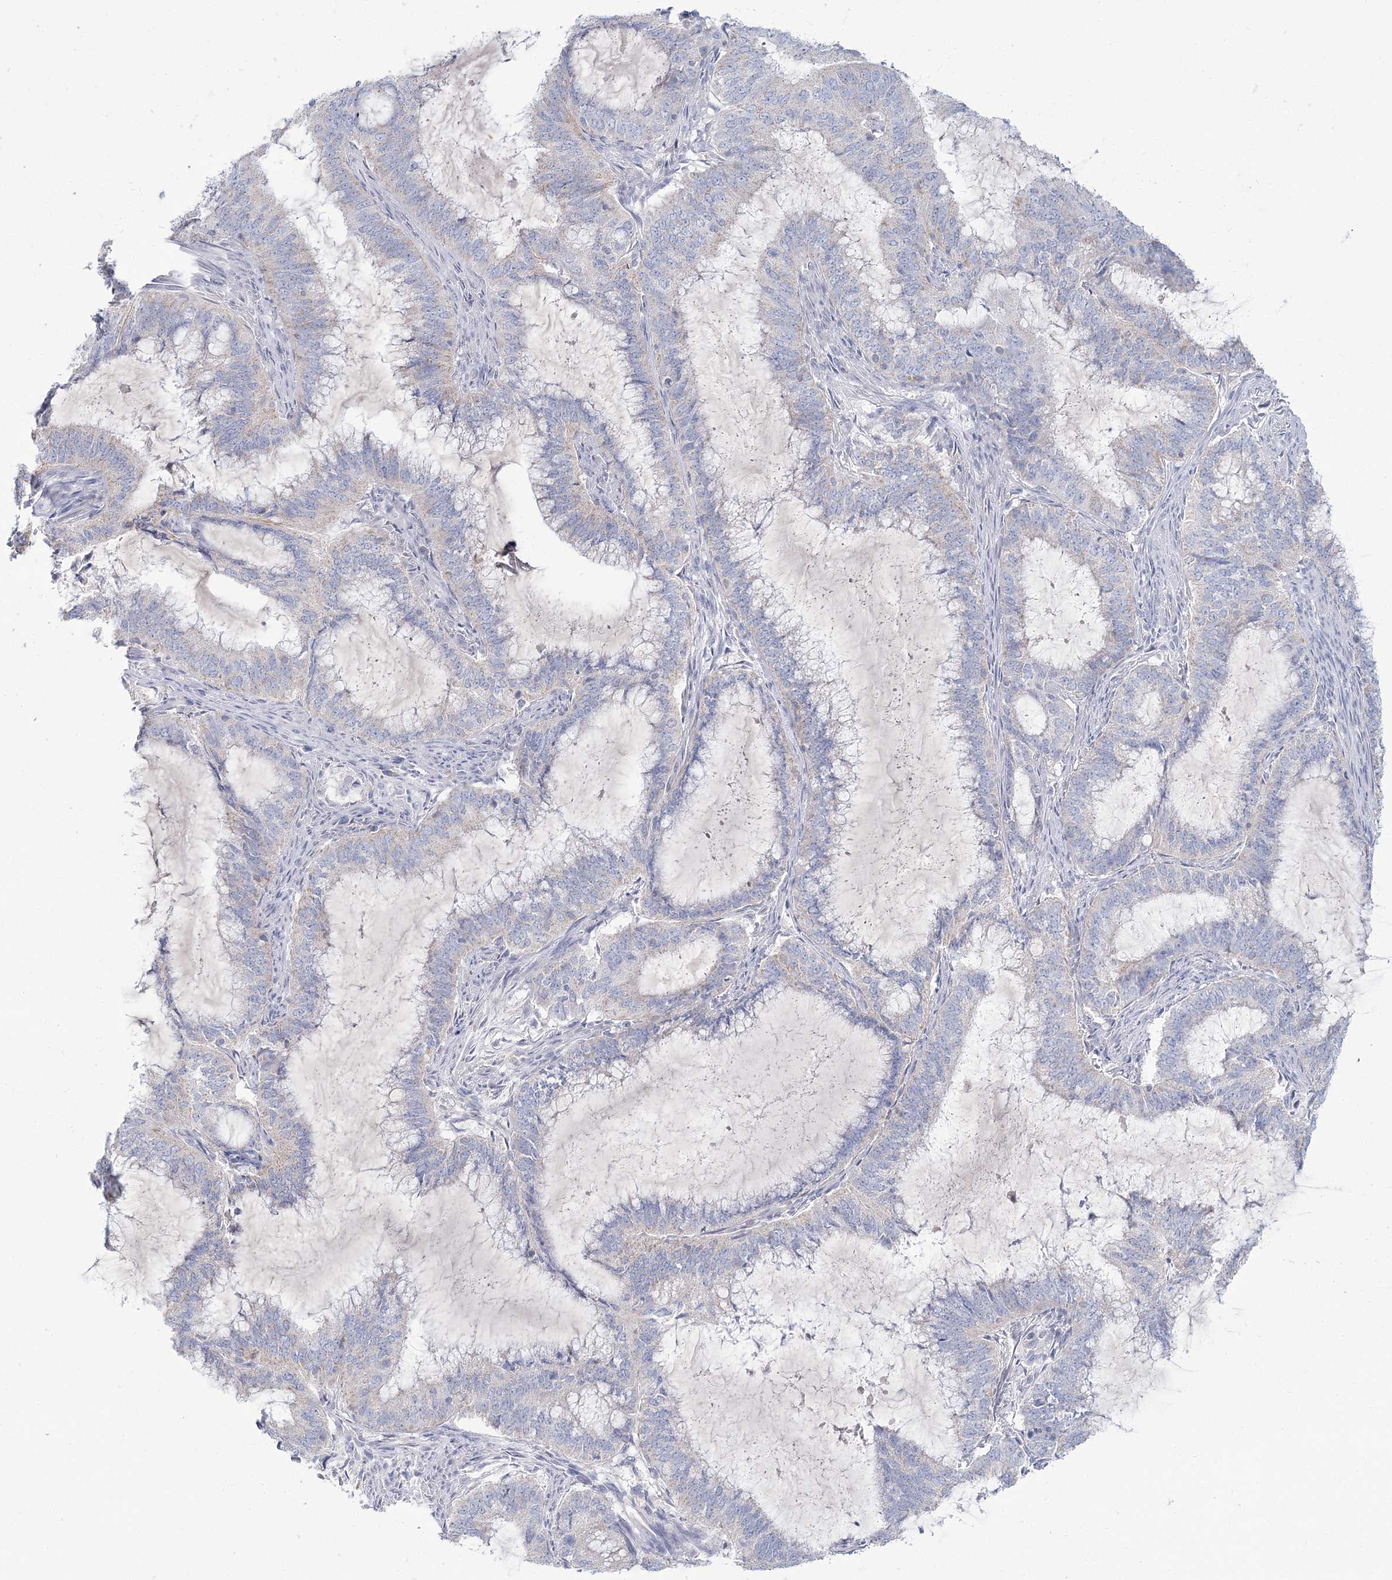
{"staining": {"intensity": "negative", "quantity": "none", "location": "none"}, "tissue": "endometrial cancer", "cell_type": "Tumor cells", "image_type": "cancer", "snomed": [{"axis": "morphology", "description": "Adenocarcinoma, NOS"}, {"axis": "topography", "description": "Endometrium"}], "caption": "There is no significant positivity in tumor cells of endometrial cancer. (DAB immunohistochemistry (IHC), high magnification).", "gene": "ARHGAP44", "patient": {"sex": "female", "age": 51}}